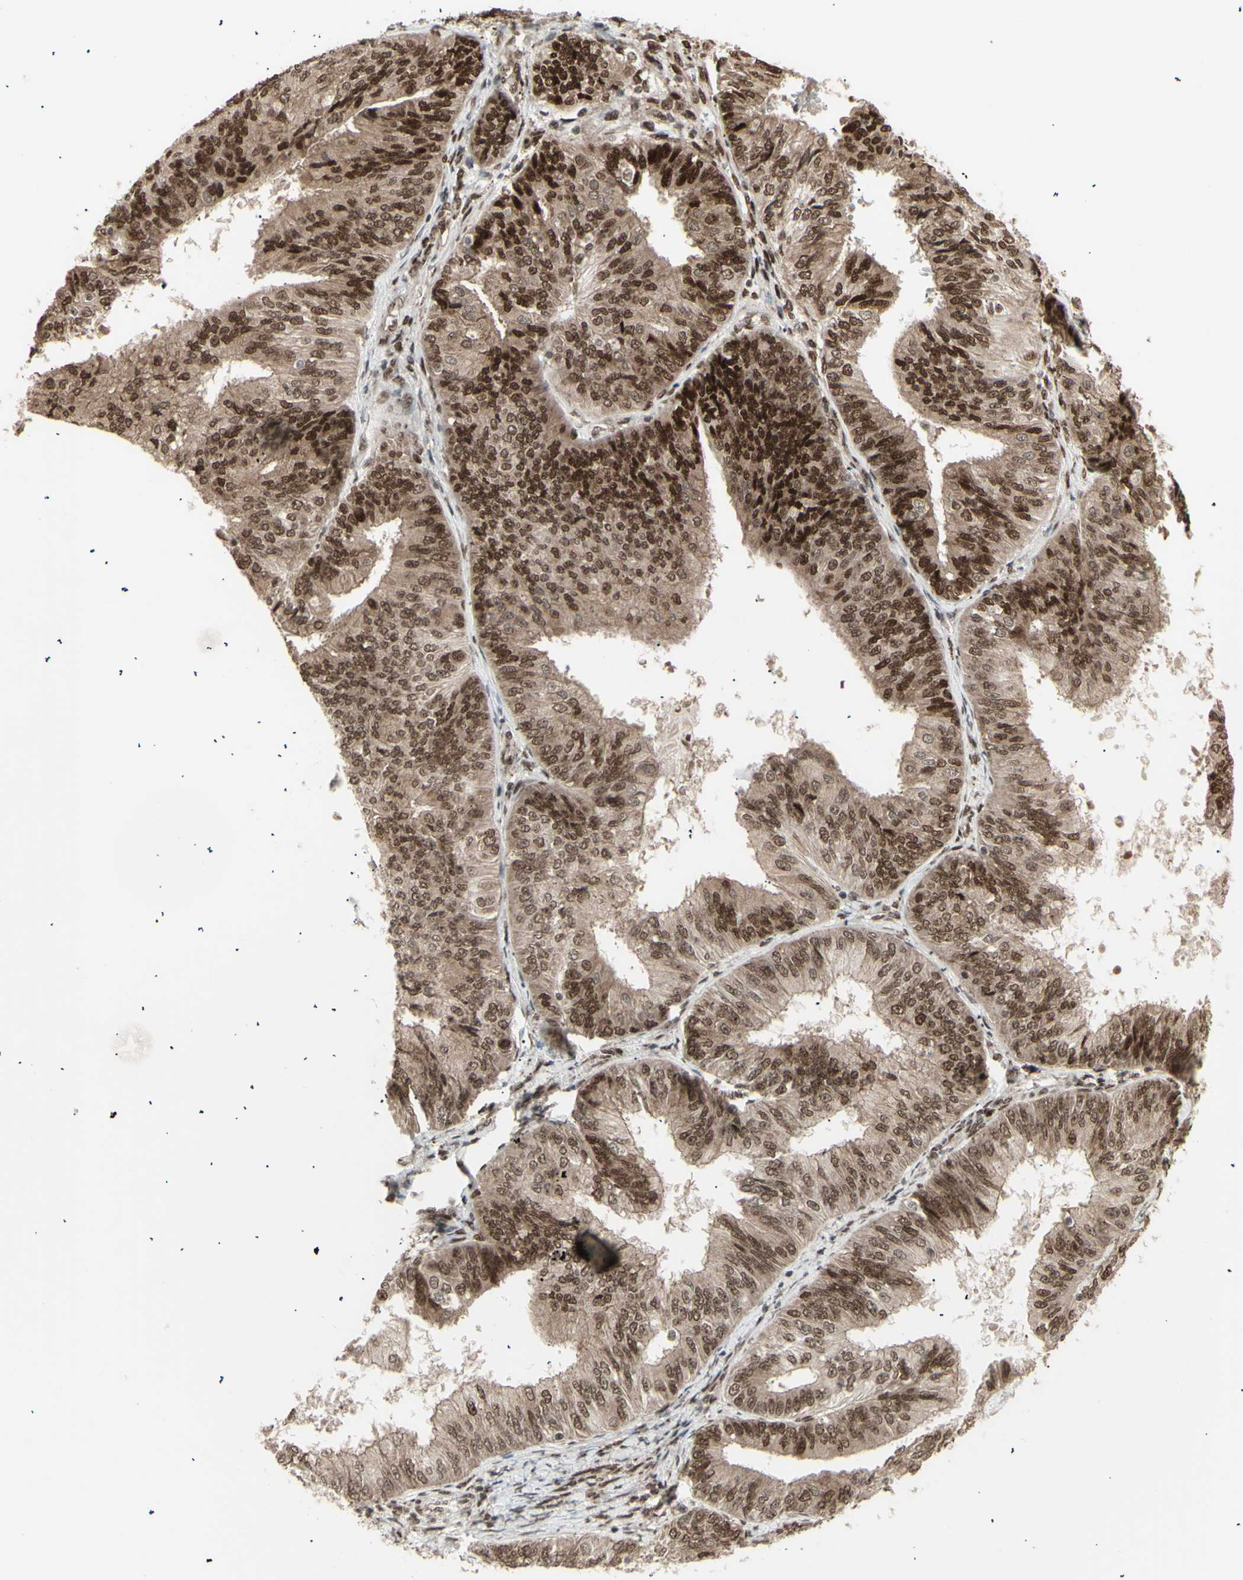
{"staining": {"intensity": "moderate", "quantity": ">75%", "location": "cytoplasmic/membranous,nuclear"}, "tissue": "endometrial cancer", "cell_type": "Tumor cells", "image_type": "cancer", "snomed": [{"axis": "morphology", "description": "Adenocarcinoma, NOS"}, {"axis": "topography", "description": "Endometrium"}], "caption": "Adenocarcinoma (endometrial) was stained to show a protein in brown. There is medium levels of moderate cytoplasmic/membranous and nuclear staining in about >75% of tumor cells.", "gene": "CBX1", "patient": {"sex": "female", "age": 58}}